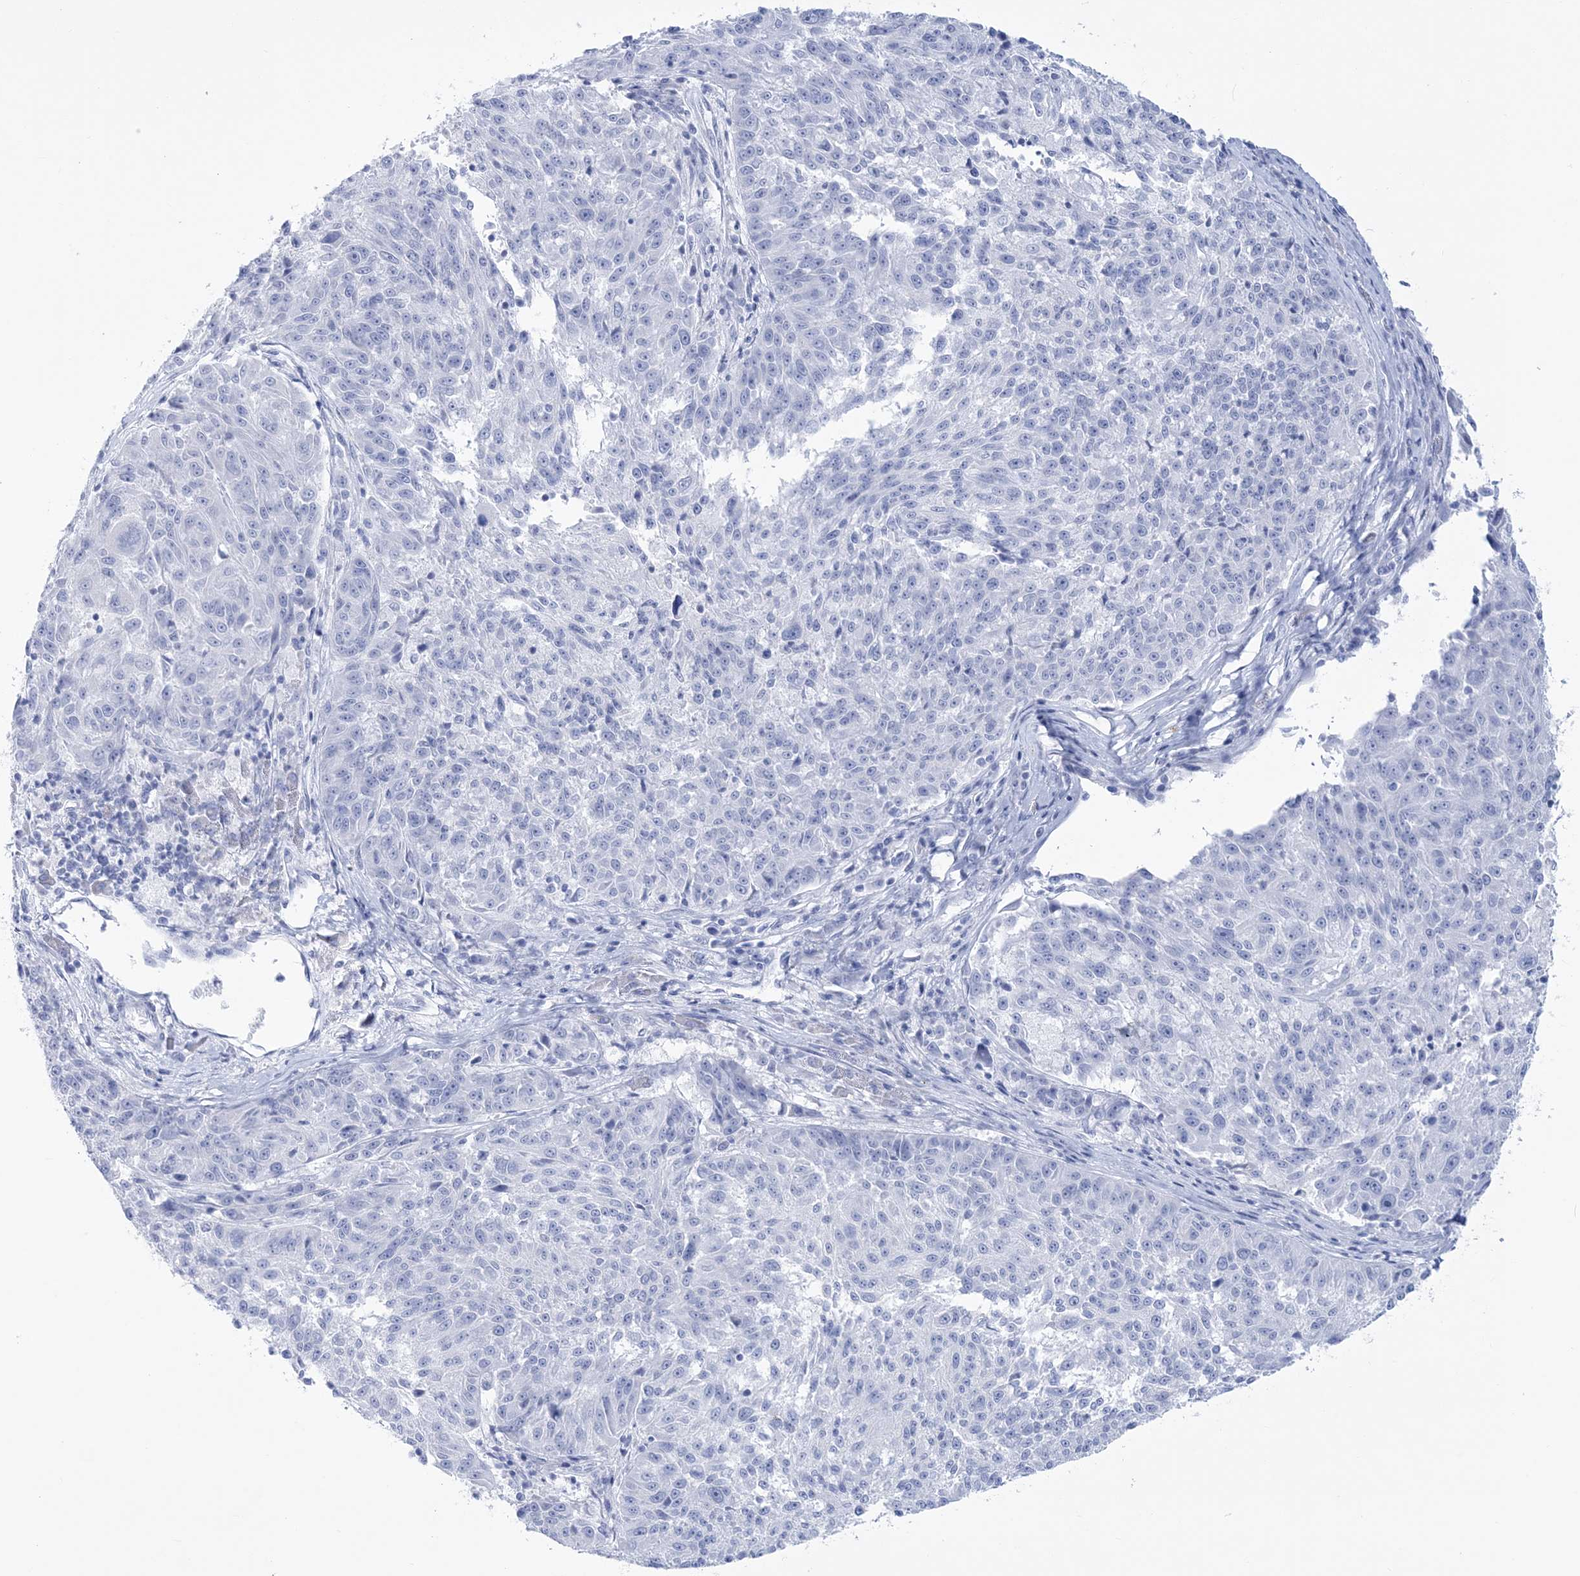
{"staining": {"intensity": "negative", "quantity": "none", "location": "none"}, "tissue": "melanoma", "cell_type": "Tumor cells", "image_type": "cancer", "snomed": [{"axis": "morphology", "description": "Malignant melanoma, NOS"}, {"axis": "topography", "description": "Skin"}], "caption": "A micrograph of human melanoma is negative for staining in tumor cells. The staining is performed using DAB (3,3'-diaminobenzidine) brown chromogen with nuclei counter-stained in using hematoxylin.", "gene": "RBP2", "patient": {"sex": "male", "age": 53}}